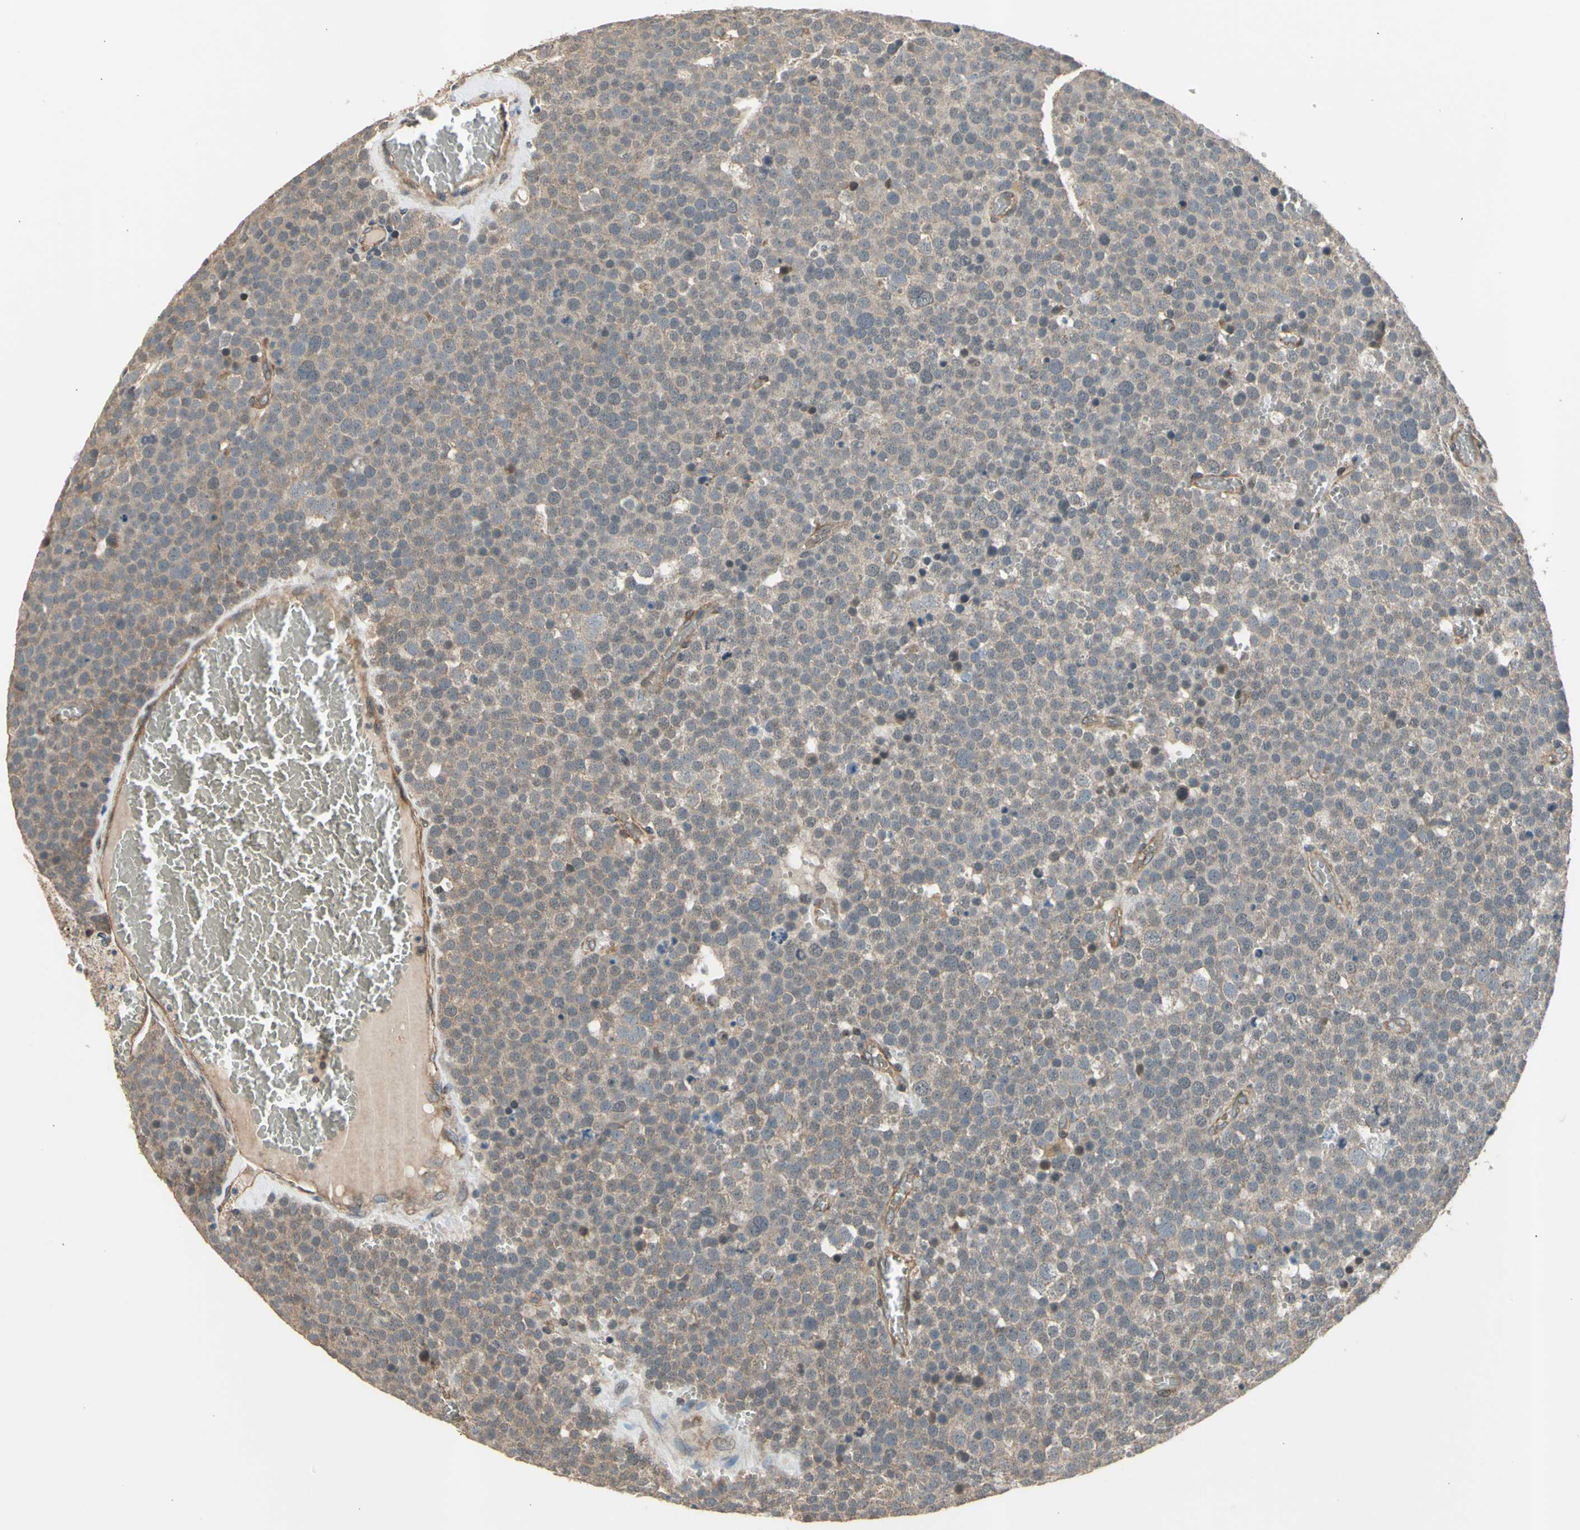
{"staining": {"intensity": "weak", "quantity": "<25%", "location": "cytoplasmic/membranous"}, "tissue": "testis cancer", "cell_type": "Tumor cells", "image_type": "cancer", "snomed": [{"axis": "morphology", "description": "Seminoma, NOS"}, {"axis": "topography", "description": "Testis"}], "caption": "This is an IHC photomicrograph of human testis cancer (seminoma). There is no staining in tumor cells.", "gene": "EFNB2", "patient": {"sex": "male", "age": 71}}